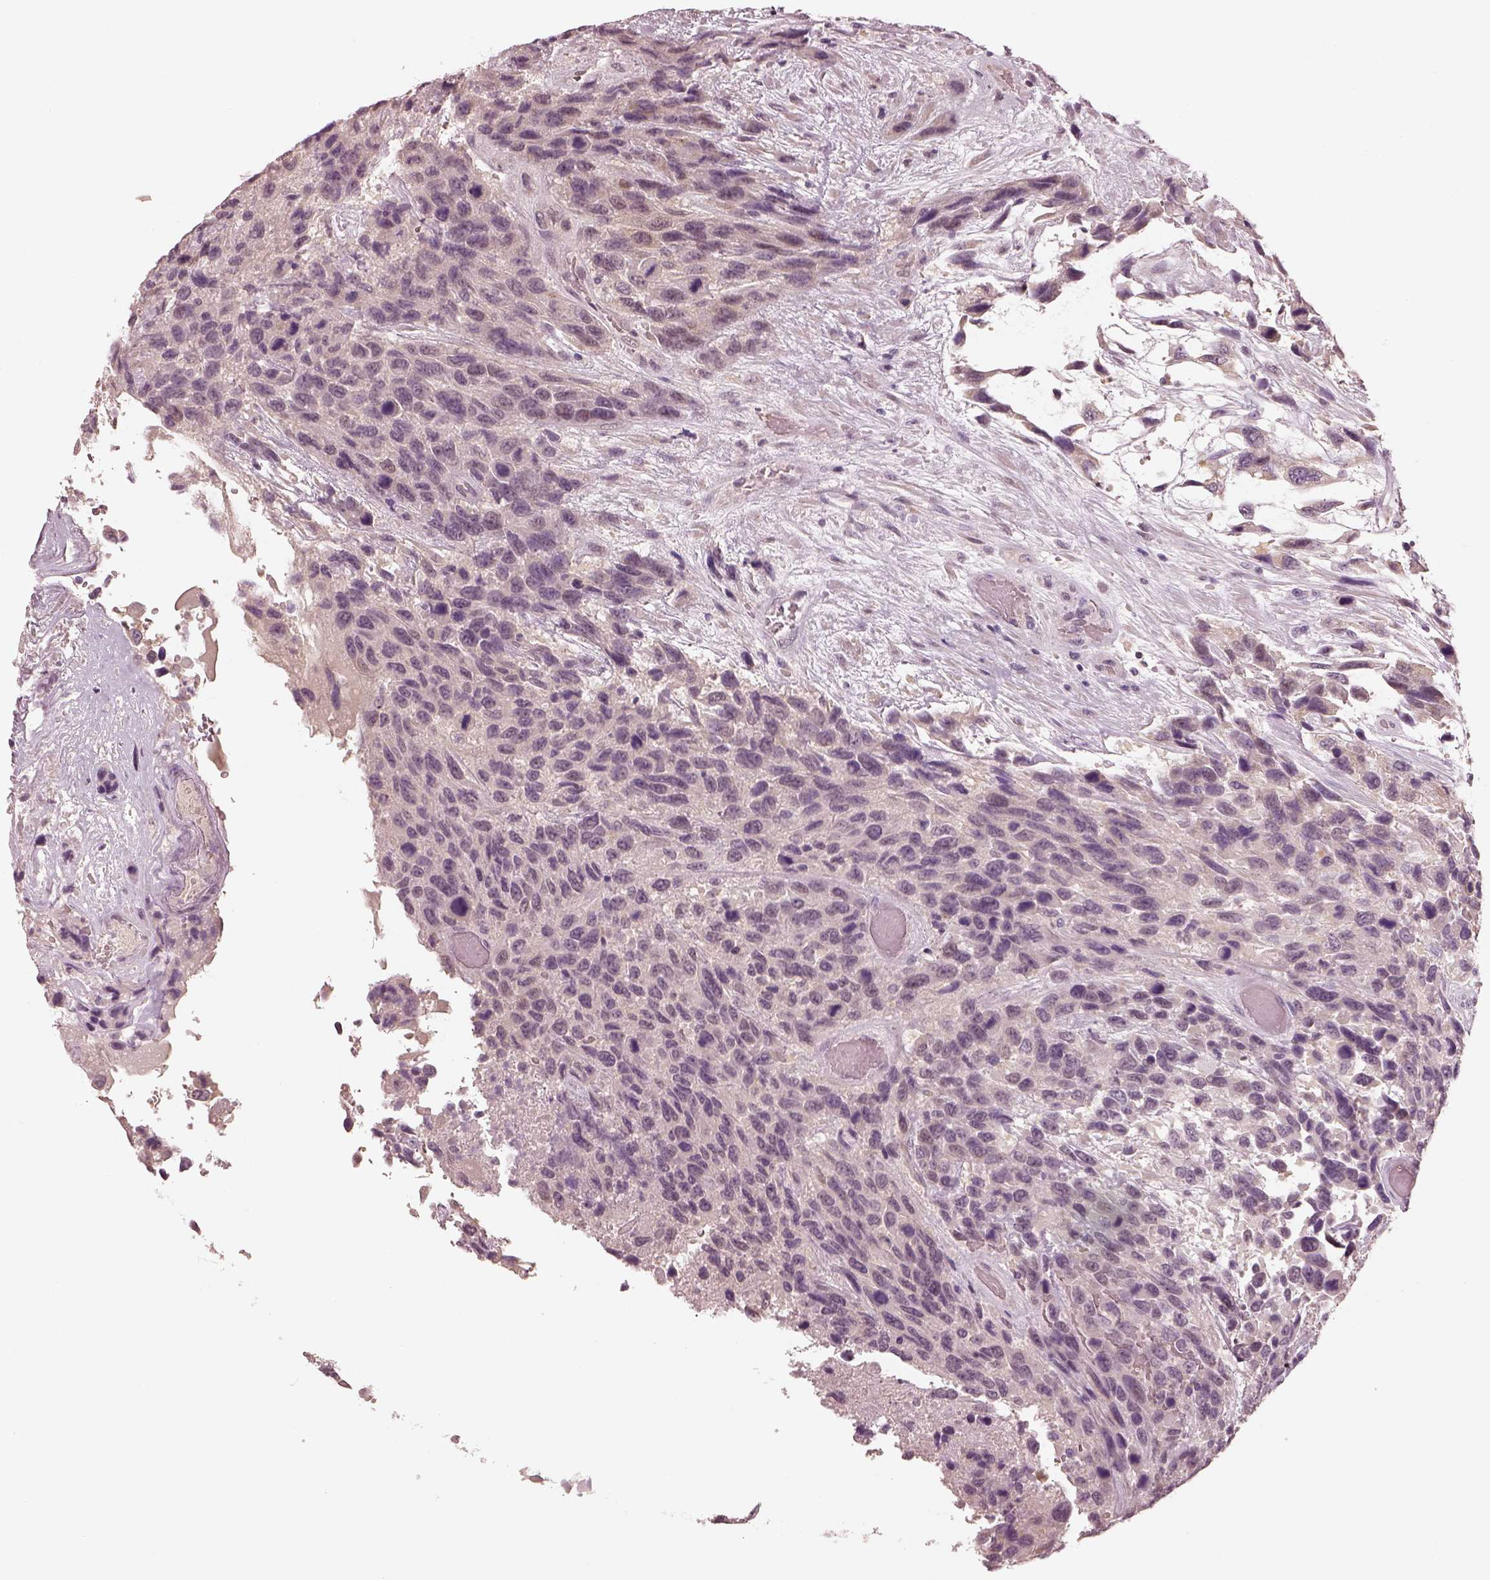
{"staining": {"intensity": "negative", "quantity": "none", "location": "none"}, "tissue": "urothelial cancer", "cell_type": "Tumor cells", "image_type": "cancer", "snomed": [{"axis": "morphology", "description": "Urothelial carcinoma, High grade"}, {"axis": "topography", "description": "Urinary bladder"}], "caption": "IHC histopathology image of neoplastic tissue: human high-grade urothelial carcinoma stained with DAB exhibits no significant protein staining in tumor cells.", "gene": "EGR4", "patient": {"sex": "female", "age": 70}}